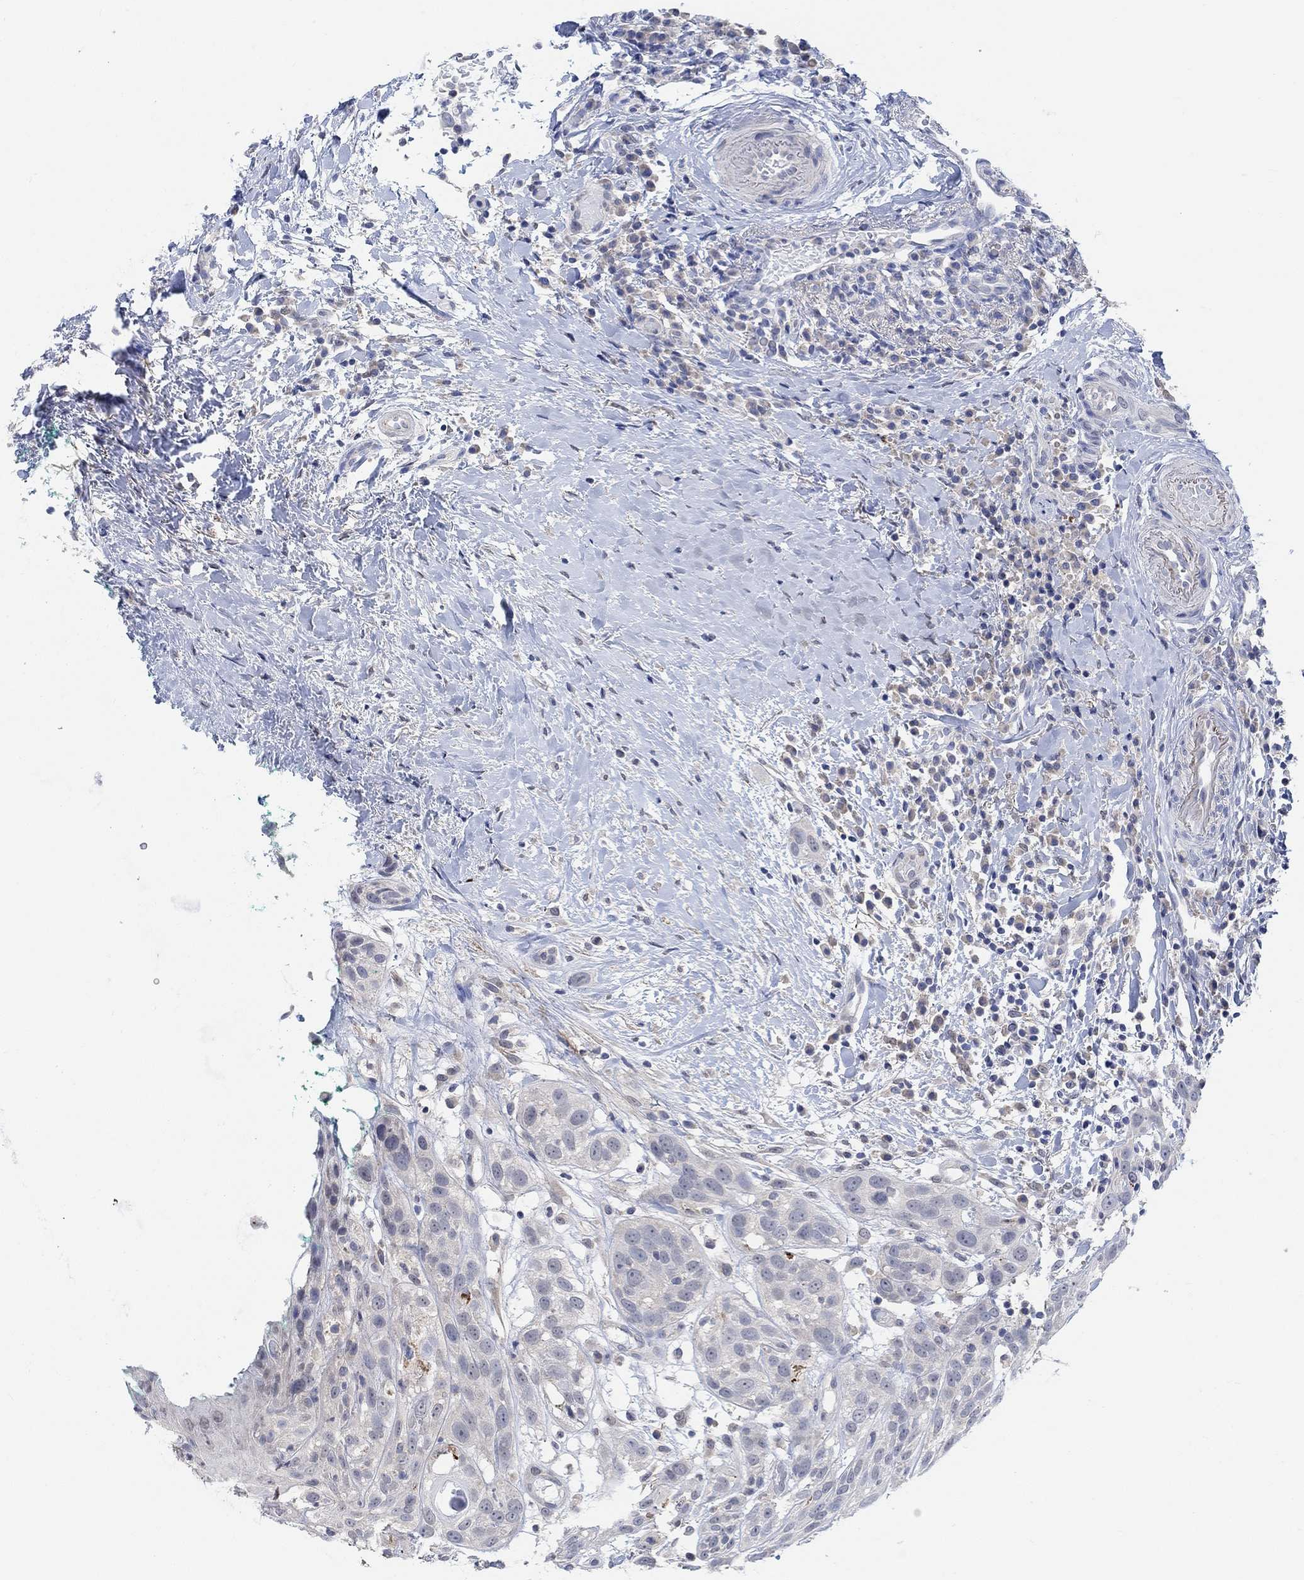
{"staining": {"intensity": "negative", "quantity": "none", "location": "none"}, "tissue": "head and neck cancer", "cell_type": "Tumor cells", "image_type": "cancer", "snomed": [{"axis": "morphology", "description": "Normal tissue, NOS"}, {"axis": "morphology", "description": "Squamous cell carcinoma, NOS"}, {"axis": "topography", "description": "Oral tissue"}, {"axis": "topography", "description": "Salivary gland"}, {"axis": "topography", "description": "Head-Neck"}], "caption": "A high-resolution histopathology image shows IHC staining of squamous cell carcinoma (head and neck), which exhibits no significant staining in tumor cells. The staining is performed using DAB brown chromogen with nuclei counter-stained in using hematoxylin.", "gene": "RIMS1", "patient": {"sex": "female", "age": 62}}